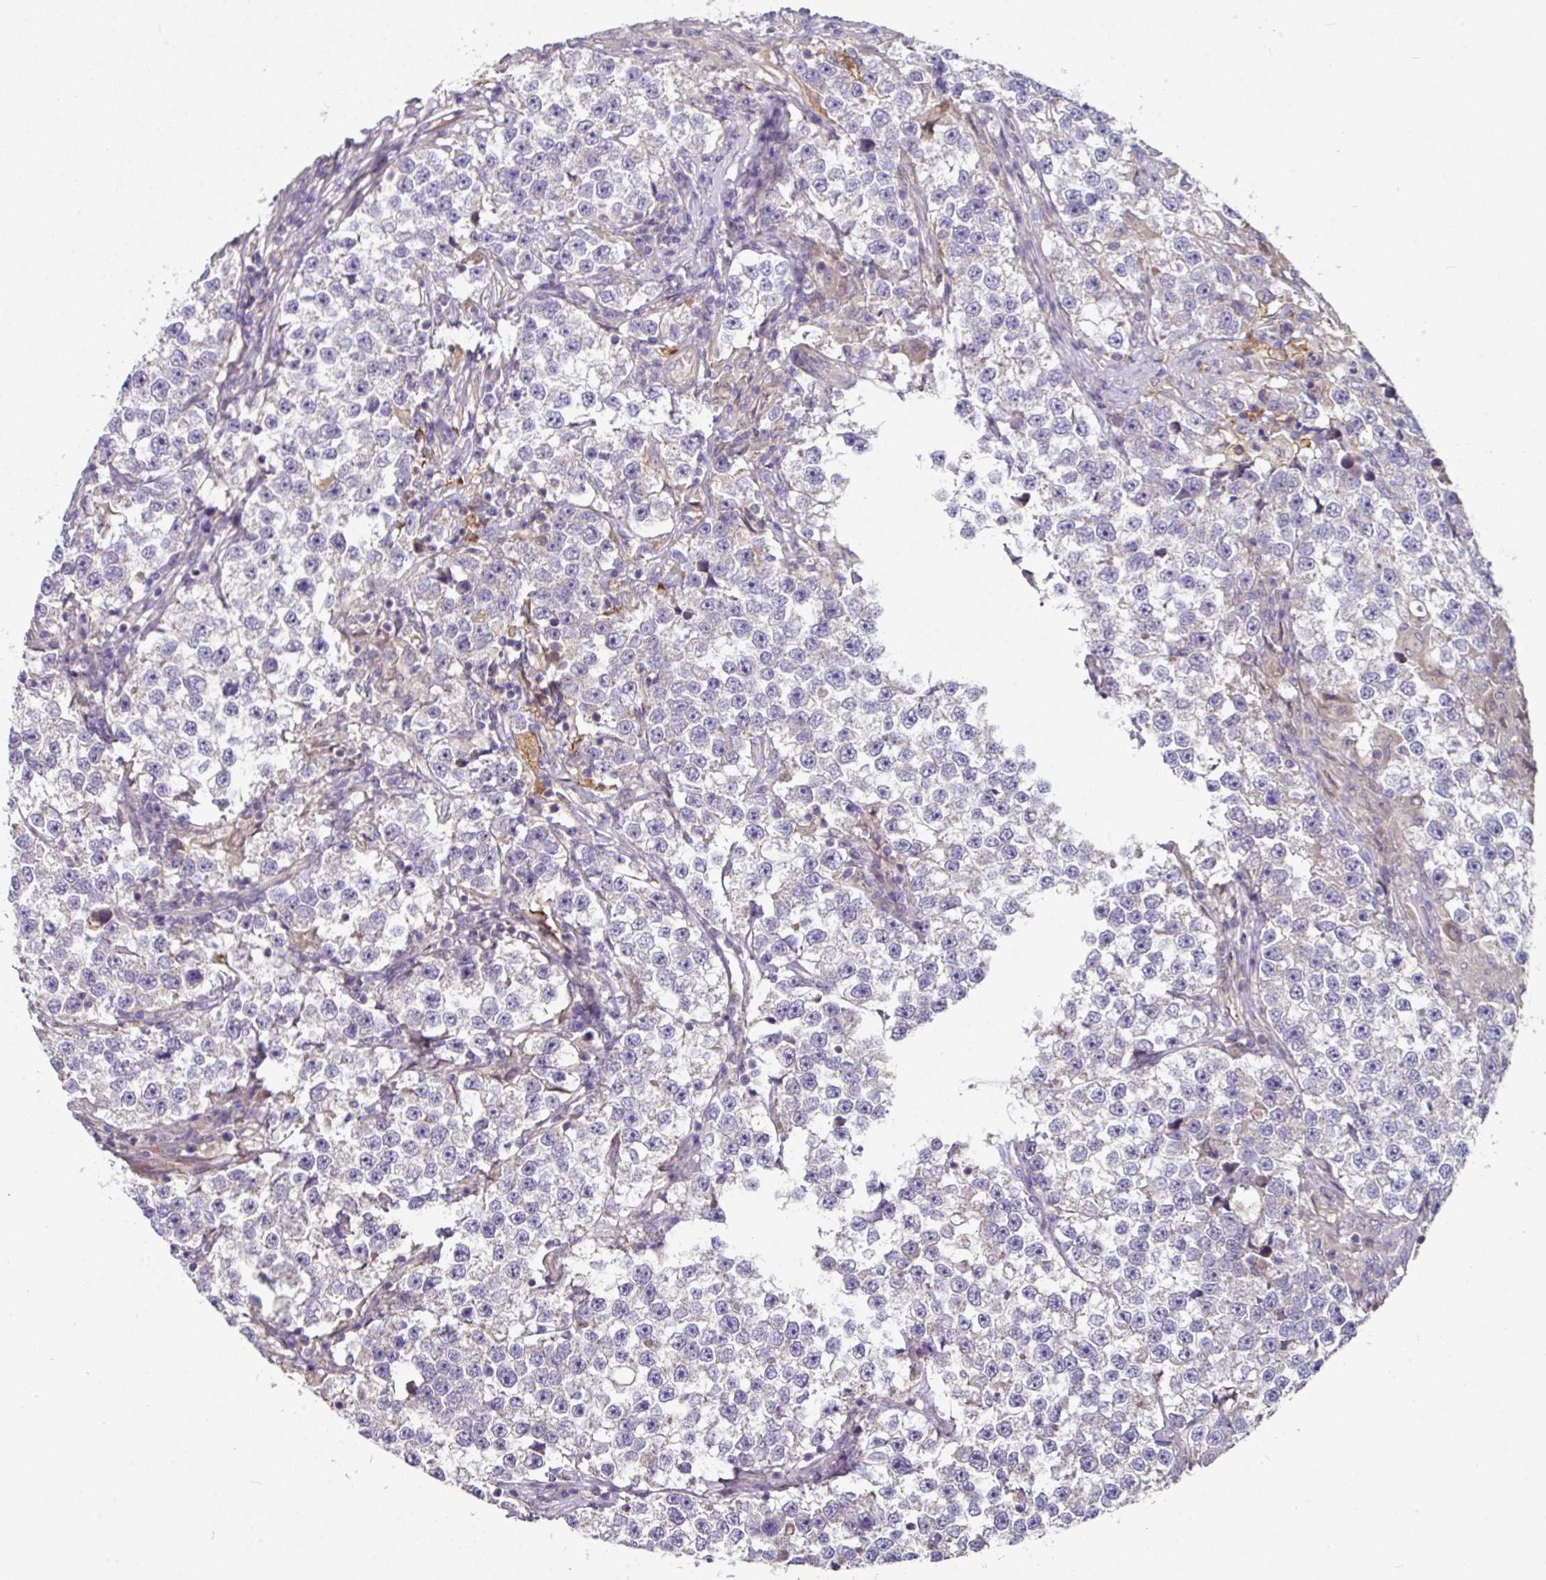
{"staining": {"intensity": "negative", "quantity": "none", "location": "none"}, "tissue": "testis cancer", "cell_type": "Tumor cells", "image_type": "cancer", "snomed": [{"axis": "morphology", "description": "Seminoma, NOS"}, {"axis": "topography", "description": "Testis"}], "caption": "This micrograph is of seminoma (testis) stained with IHC to label a protein in brown with the nuclei are counter-stained blue. There is no staining in tumor cells.", "gene": "C4orf48", "patient": {"sex": "male", "age": 46}}